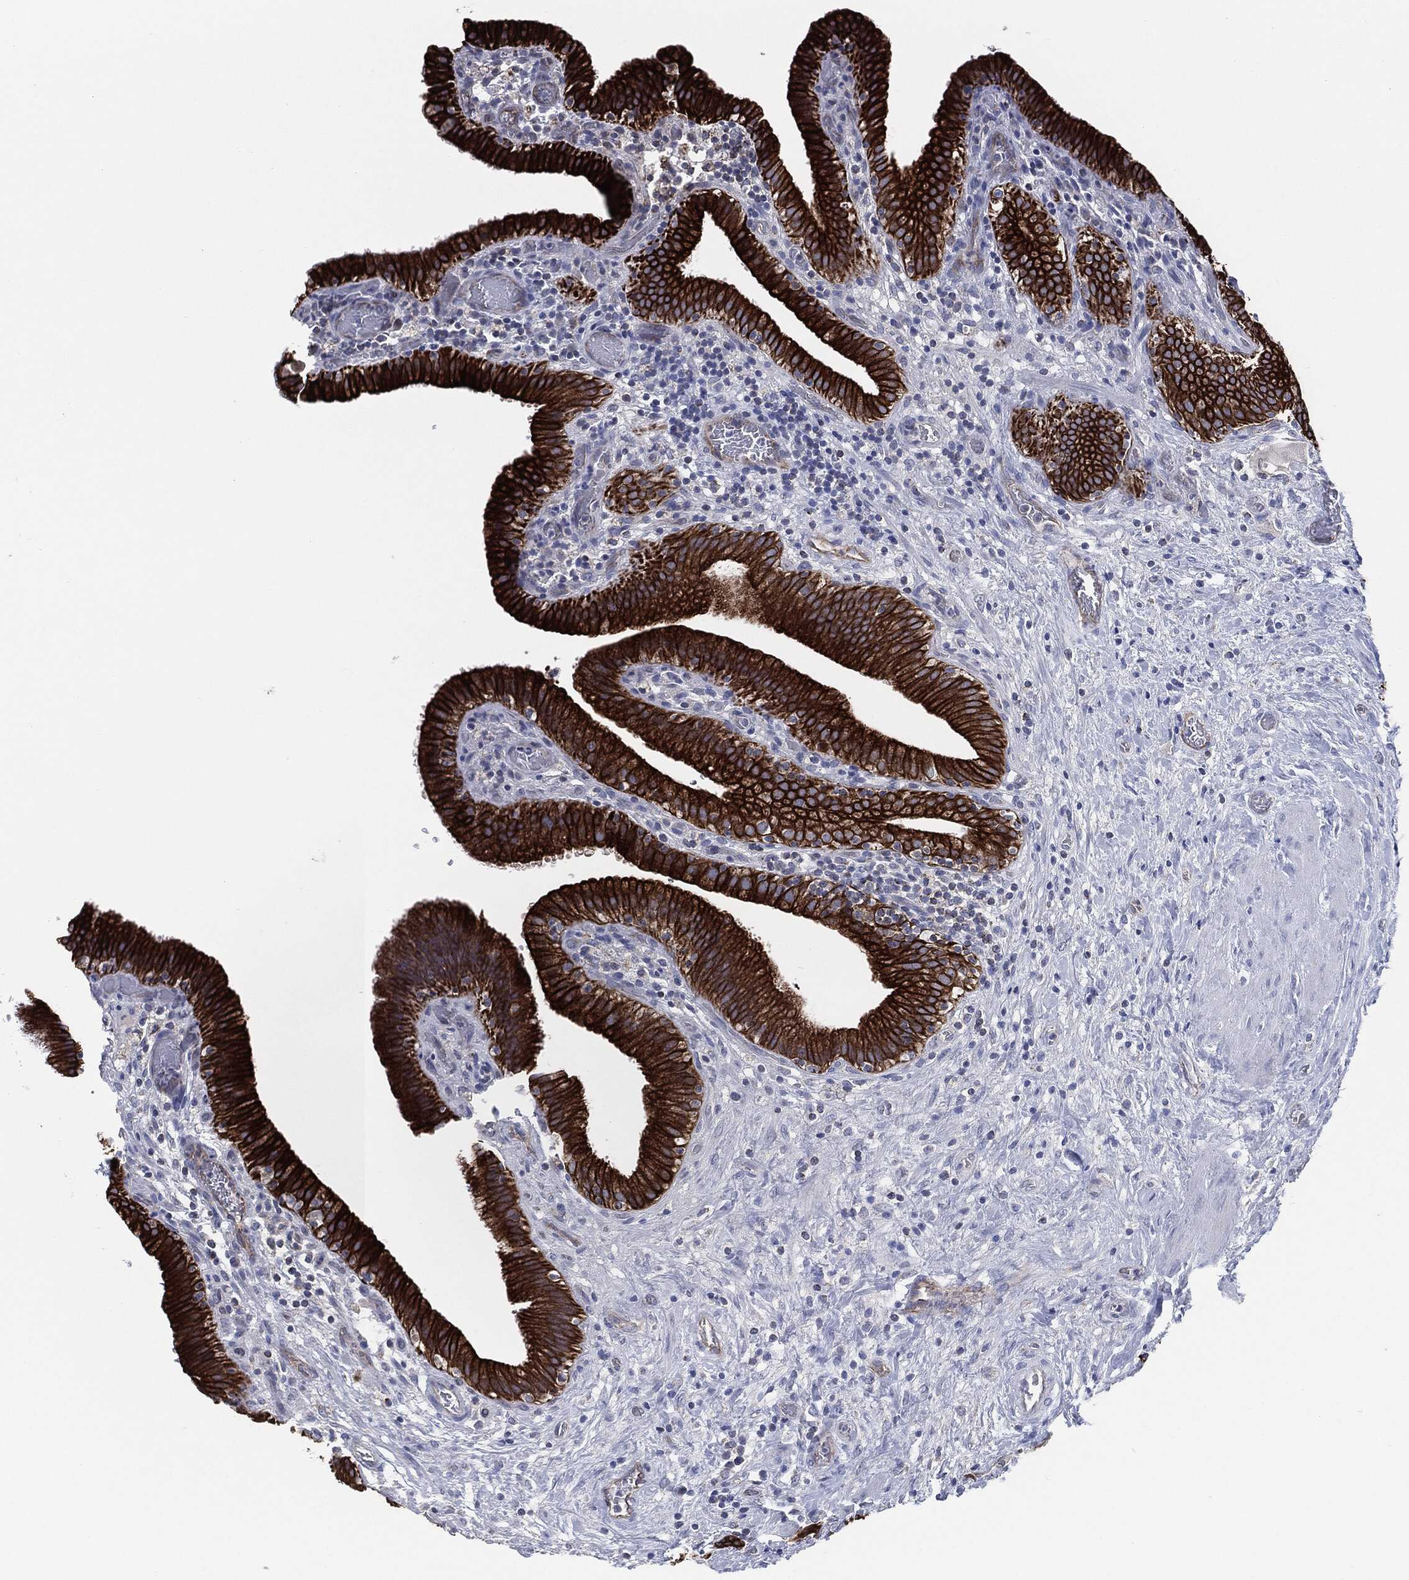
{"staining": {"intensity": "strong", "quantity": ">75%", "location": "cytoplasmic/membranous"}, "tissue": "gallbladder", "cell_type": "Glandular cells", "image_type": "normal", "snomed": [{"axis": "morphology", "description": "Normal tissue, NOS"}, {"axis": "topography", "description": "Gallbladder"}], "caption": "High-power microscopy captured an immunohistochemistry (IHC) image of benign gallbladder, revealing strong cytoplasmic/membranous expression in approximately >75% of glandular cells. (DAB (3,3'-diaminobenzidine) IHC, brown staining for protein, blue staining for nuclei).", "gene": "SHROOM2", "patient": {"sex": "male", "age": 62}}